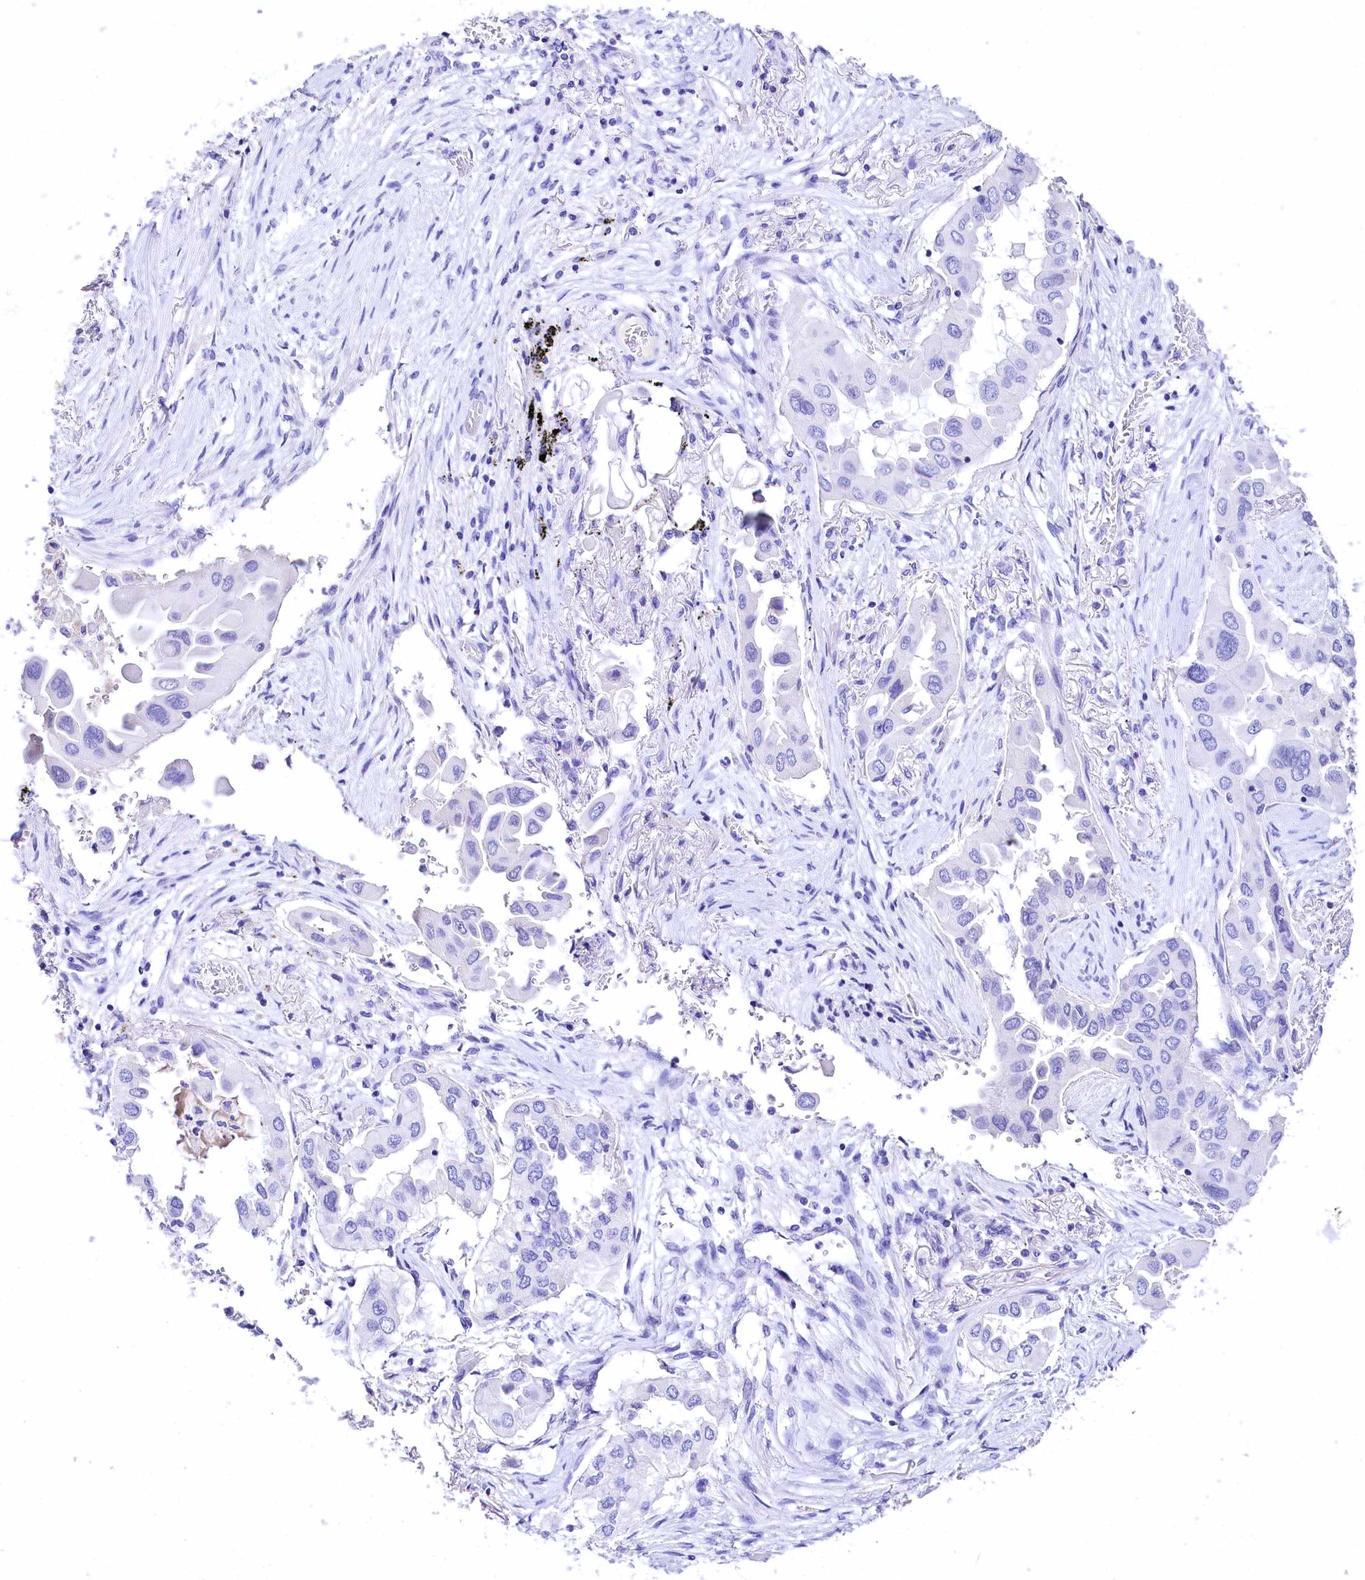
{"staining": {"intensity": "negative", "quantity": "none", "location": "none"}, "tissue": "lung cancer", "cell_type": "Tumor cells", "image_type": "cancer", "snomed": [{"axis": "morphology", "description": "Adenocarcinoma, NOS"}, {"axis": "topography", "description": "Lung"}], "caption": "This is an immunohistochemistry (IHC) histopathology image of human adenocarcinoma (lung). There is no positivity in tumor cells.", "gene": "A2ML1", "patient": {"sex": "female", "age": 76}}